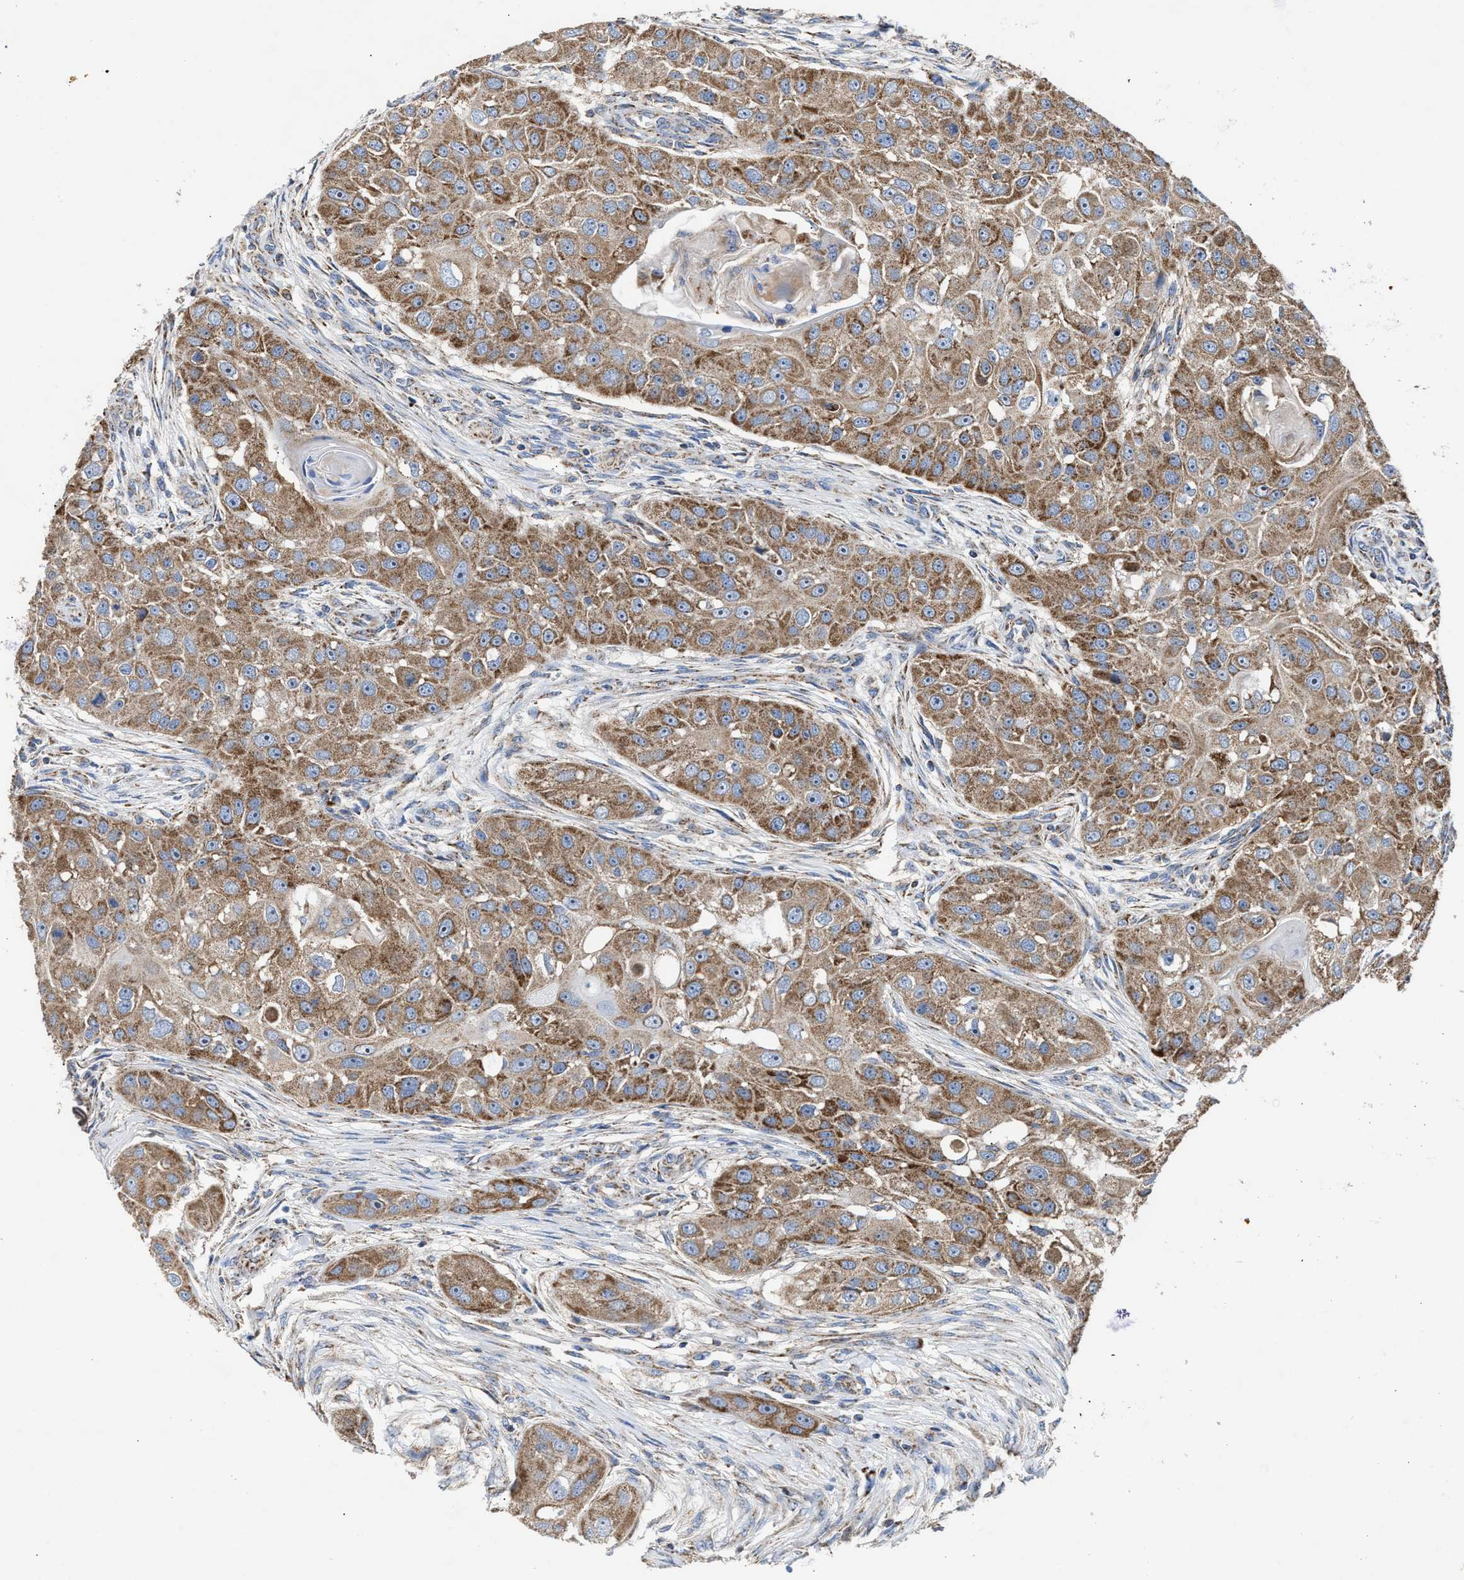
{"staining": {"intensity": "moderate", "quantity": ">75%", "location": "cytoplasmic/membranous"}, "tissue": "head and neck cancer", "cell_type": "Tumor cells", "image_type": "cancer", "snomed": [{"axis": "morphology", "description": "Normal tissue, NOS"}, {"axis": "morphology", "description": "Squamous cell carcinoma, NOS"}, {"axis": "topography", "description": "Skeletal muscle"}, {"axis": "topography", "description": "Head-Neck"}], "caption": "The image demonstrates a brown stain indicating the presence of a protein in the cytoplasmic/membranous of tumor cells in head and neck cancer. (brown staining indicates protein expression, while blue staining denotes nuclei).", "gene": "MECR", "patient": {"sex": "male", "age": 51}}